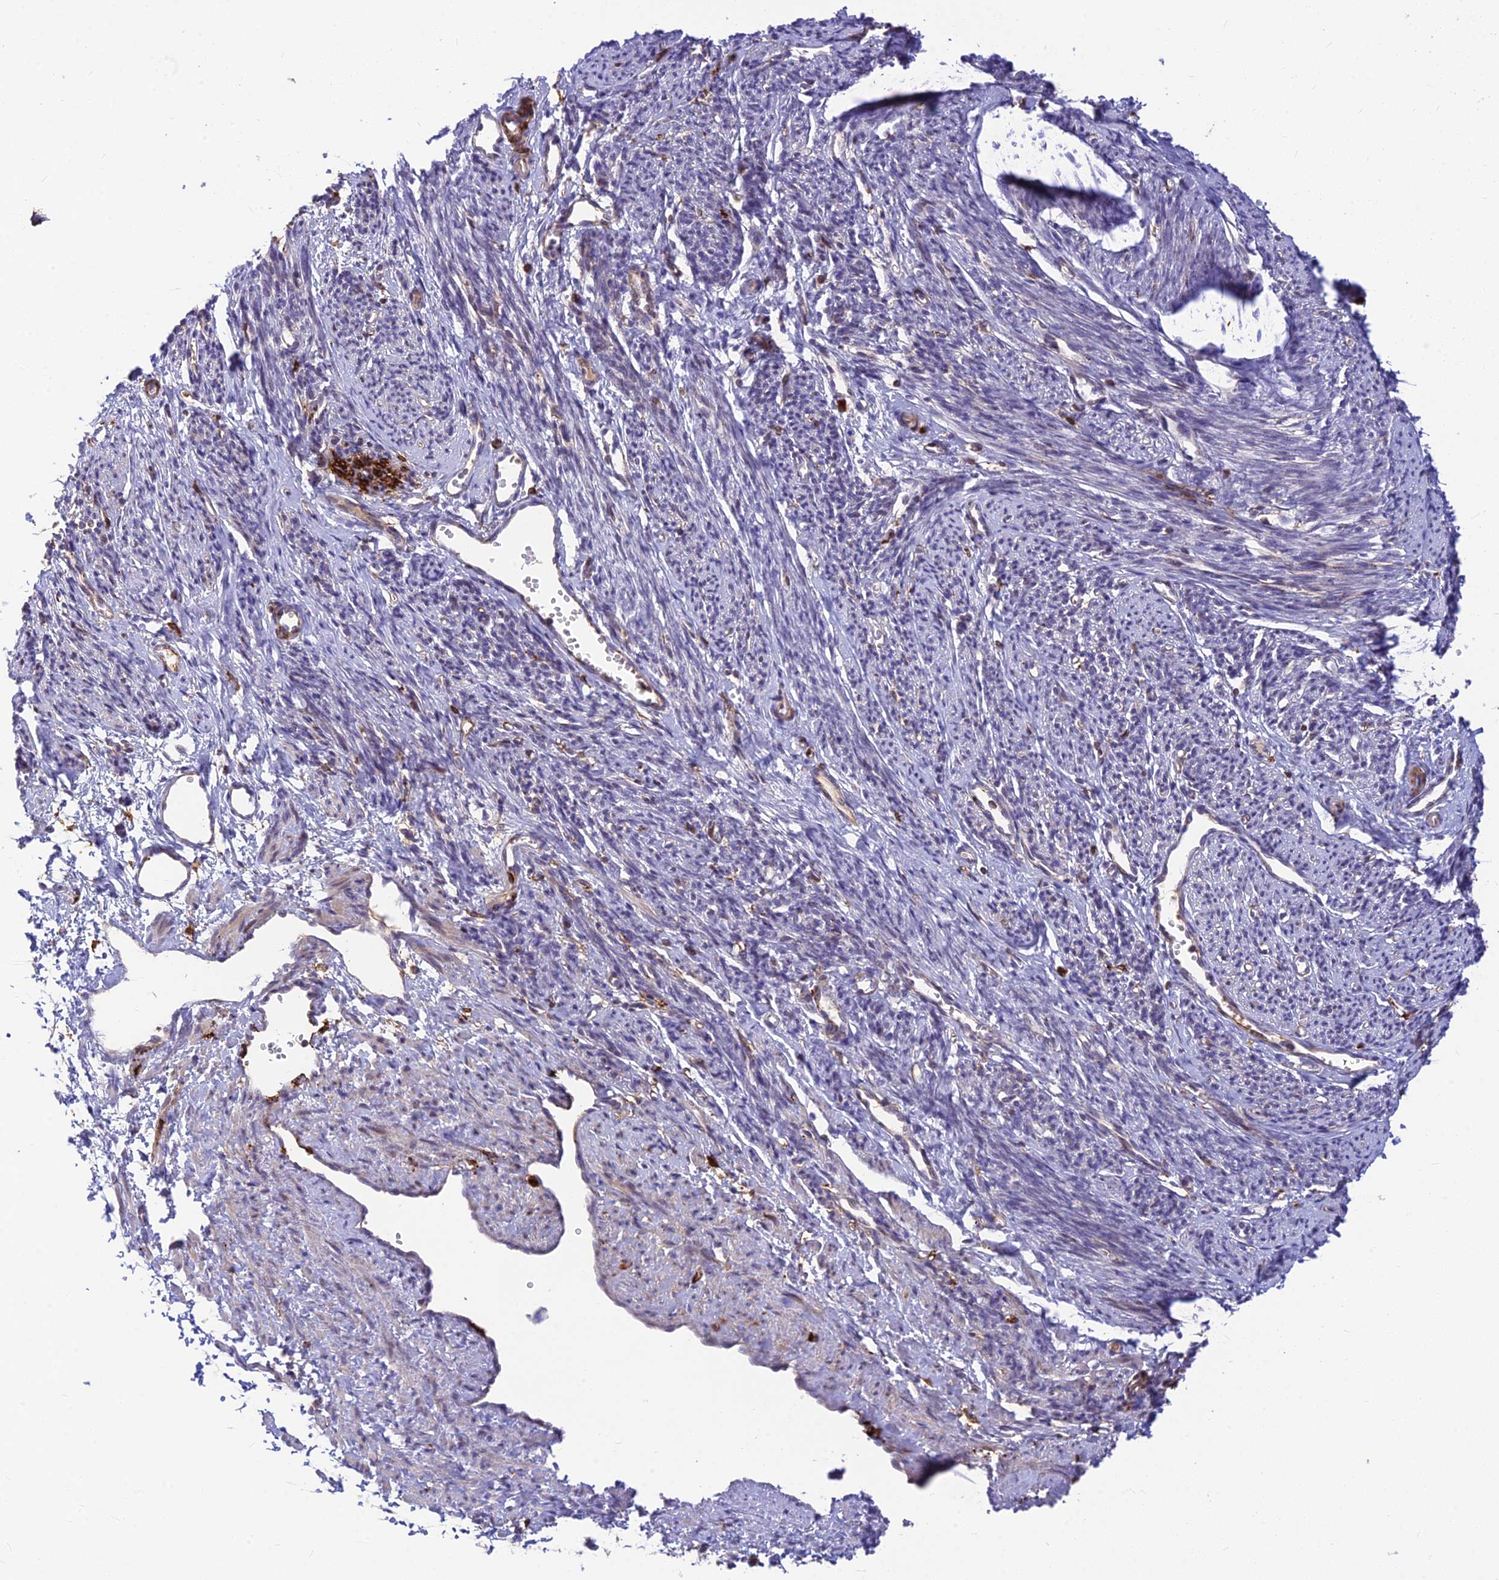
{"staining": {"intensity": "negative", "quantity": "none", "location": "none"}, "tissue": "smooth muscle", "cell_type": "Smooth muscle cells", "image_type": "normal", "snomed": [{"axis": "morphology", "description": "Normal tissue, NOS"}, {"axis": "topography", "description": "Smooth muscle"}, {"axis": "topography", "description": "Uterus"}], "caption": "An immunohistochemistry (IHC) micrograph of unremarkable smooth muscle is shown. There is no staining in smooth muscle cells of smooth muscle. (Brightfield microscopy of DAB immunohistochemistry (IHC) at high magnification).", "gene": "ASPDH", "patient": {"sex": "female", "age": 59}}